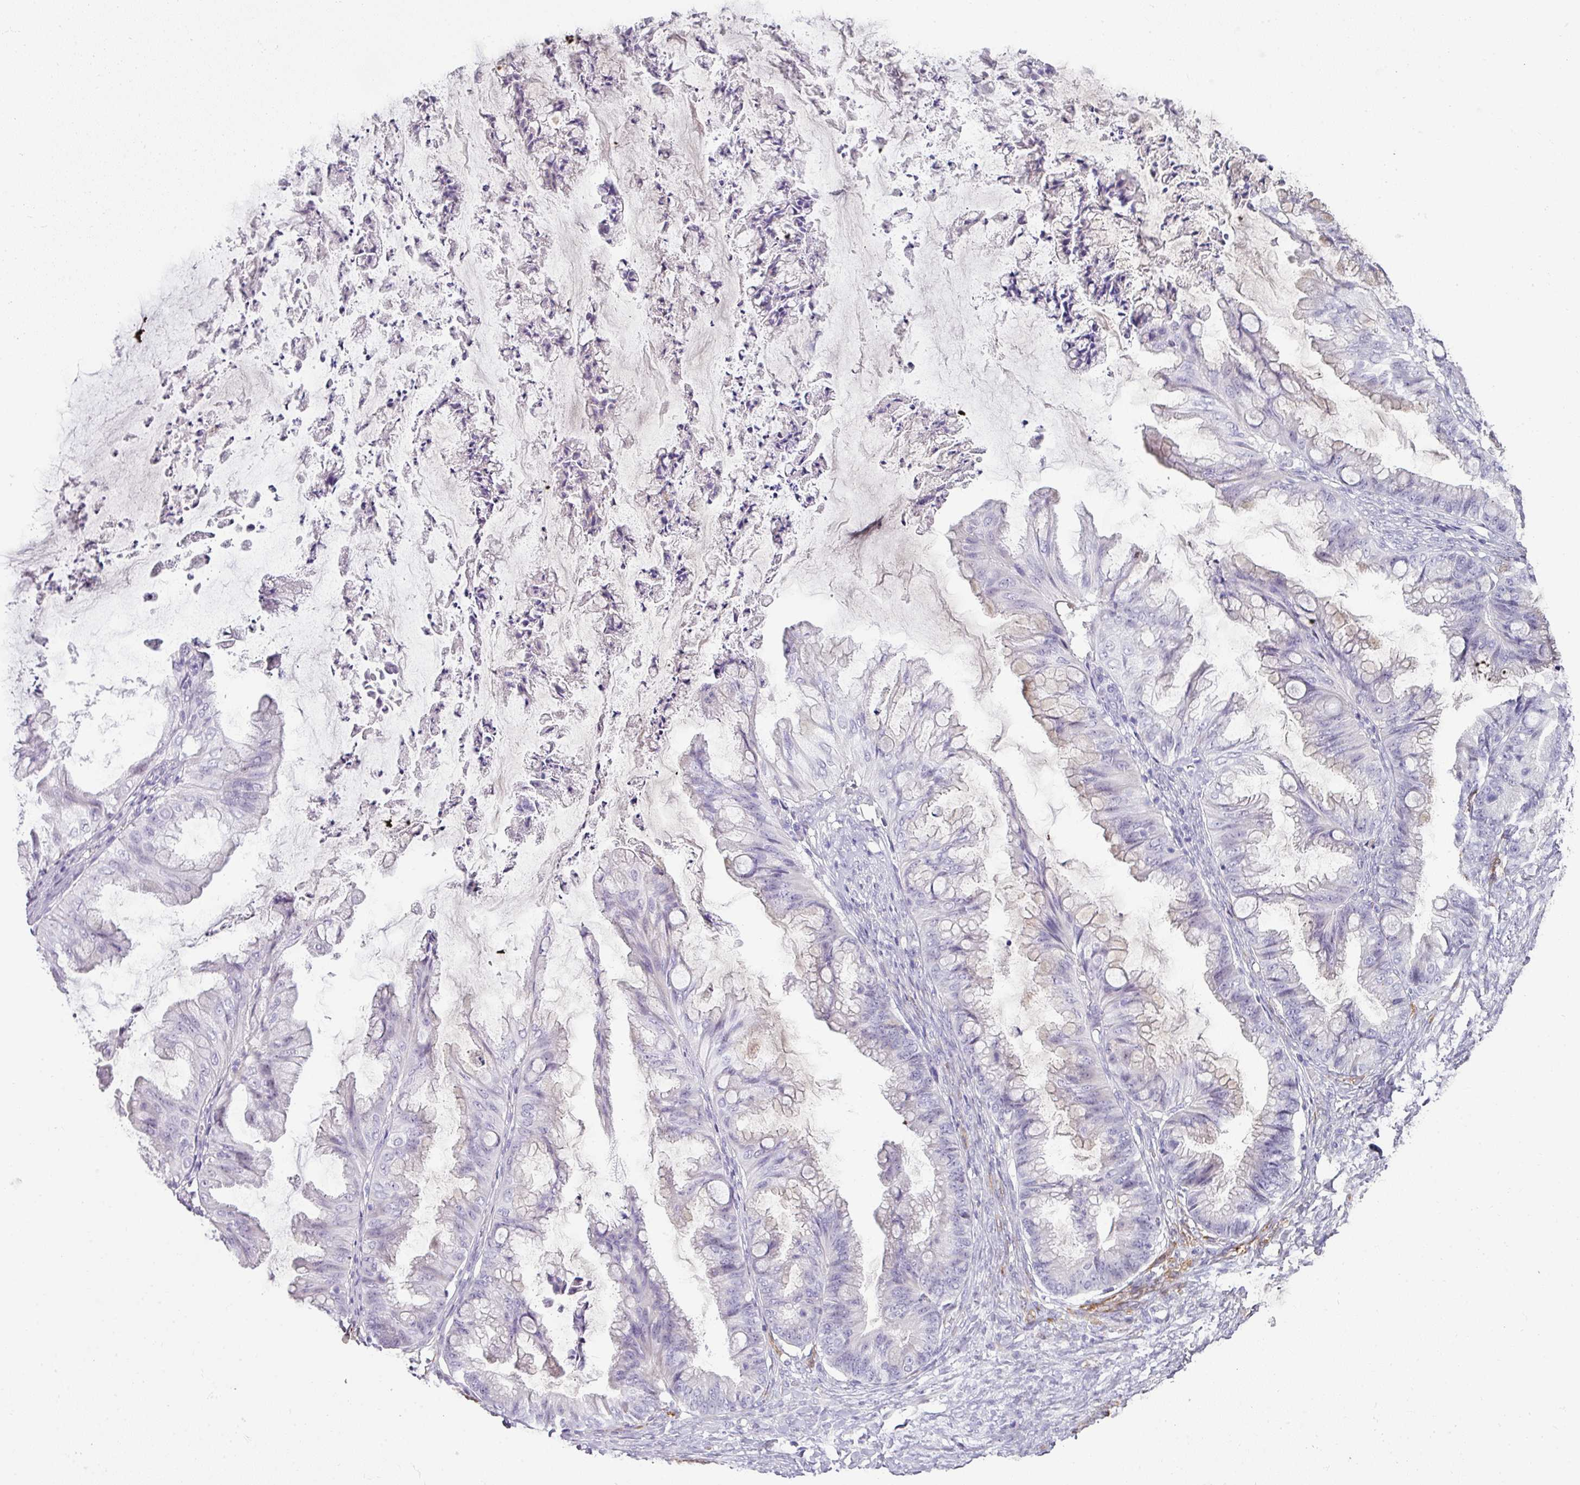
{"staining": {"intensity": "negative", "quantity": "none", "location": "none"}, "tissue": "ovarian cancer", "cell_type": "Tumor cells", "image_type": "cancer", "snomed": [{"axis": "morphology", "description": "Cystadenocarcinoma, mucinous, NOS"}, {"axis": "topography", "description": "Ovary"}], "caption": "The micrograph shows no significant expression in tumor cells of ovarian cancer.", "gene": "FGF17", "patient": {"sex": "female", "age": 35}}